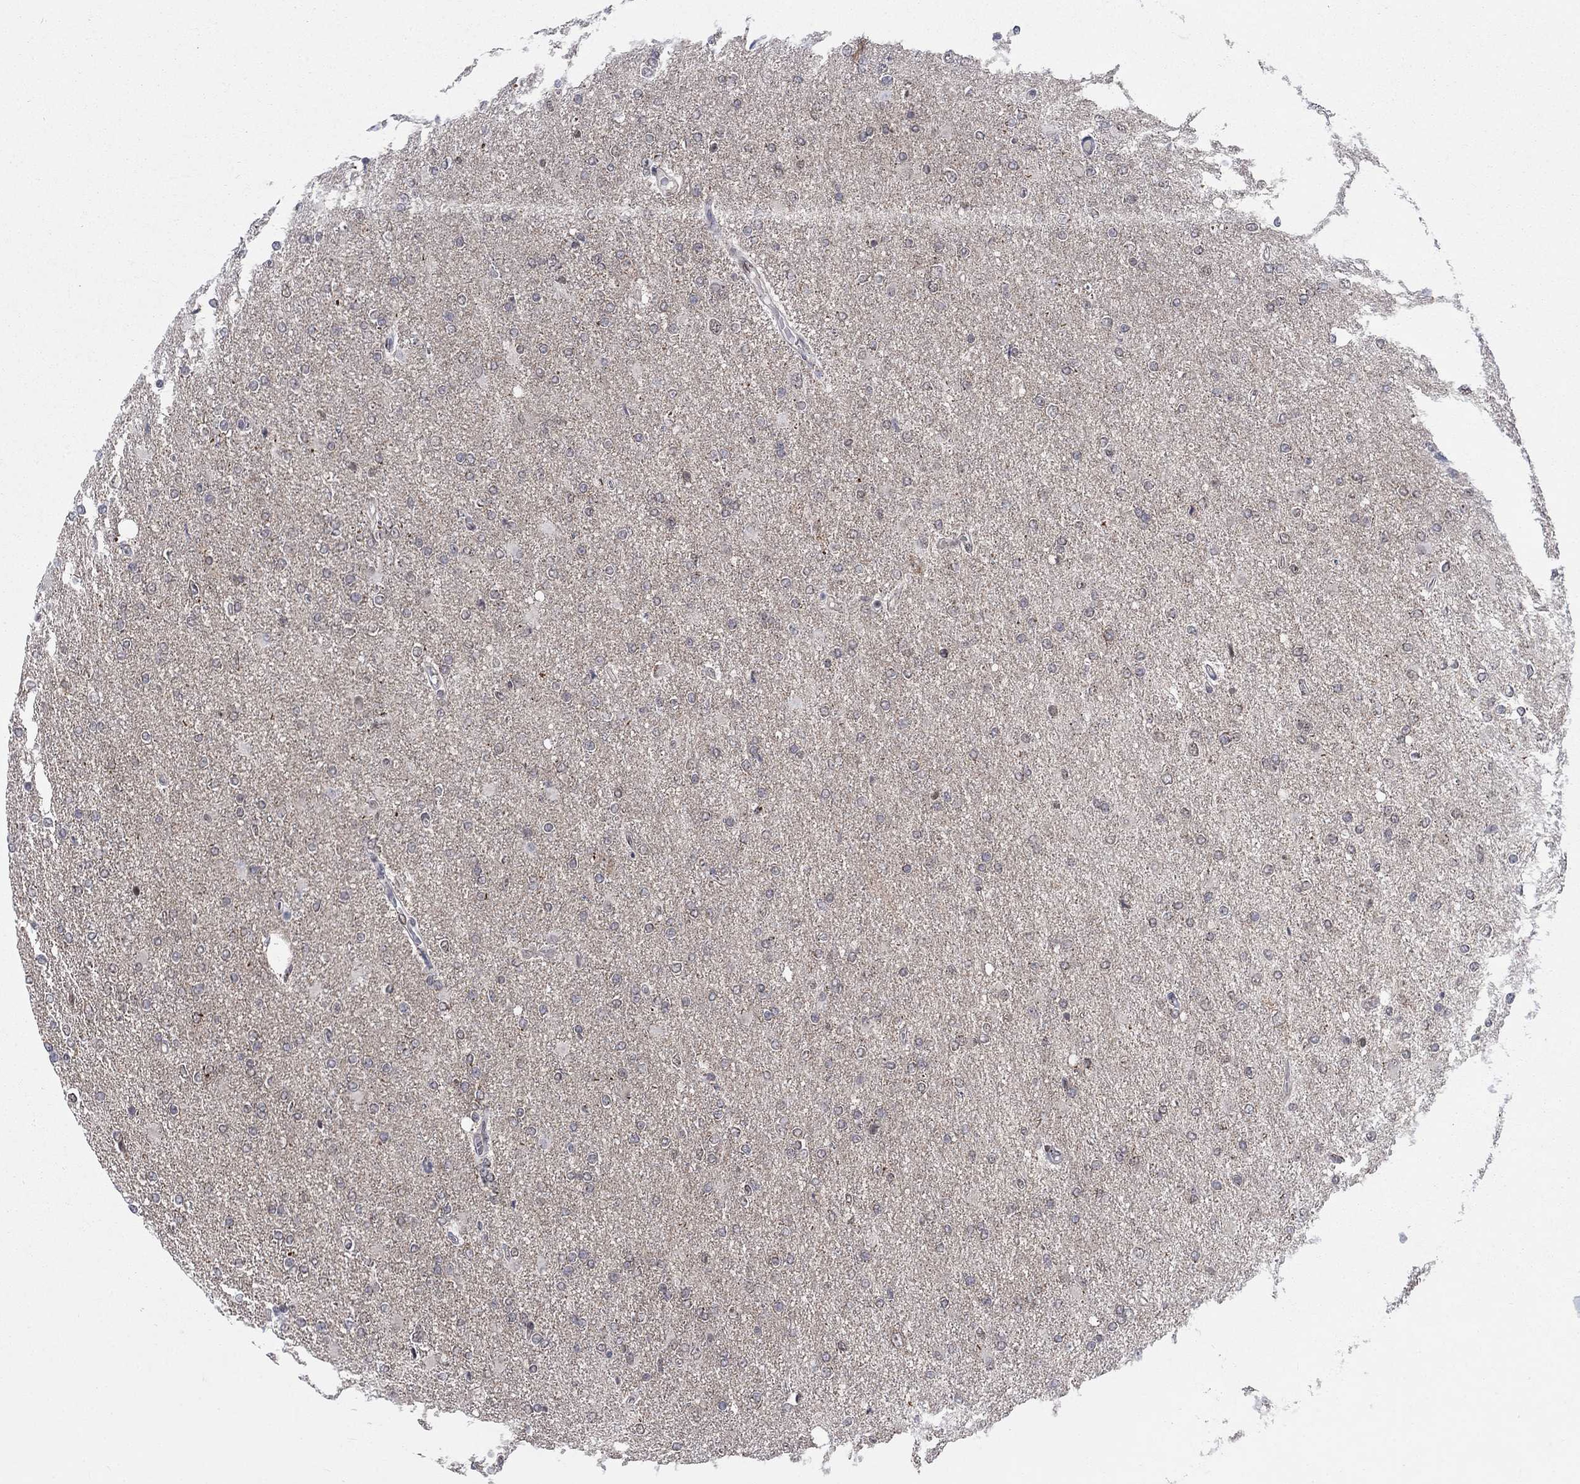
{"staining": {"intensity": "moderate", "quantity": "<25%", "location": "cytoplasmic/membranous"}, "tissue": "glioma", "cell_type": "Tumor cells", "image_type": "cancer", "snomed": [{"axis": "morphology", "description": "Glioma, malignant, High grade"}, {"axis": "topography", "description": "Cerebral cortex"}], "caption": "Approximately <25% of tumor cells in human glioma exhibit moderate cytoplasmic/membranous protein staining as visualized by brown immunohistochemical staining.", "gene": "SH3RF1", "patient": {"sex": "male", "age": 70}}